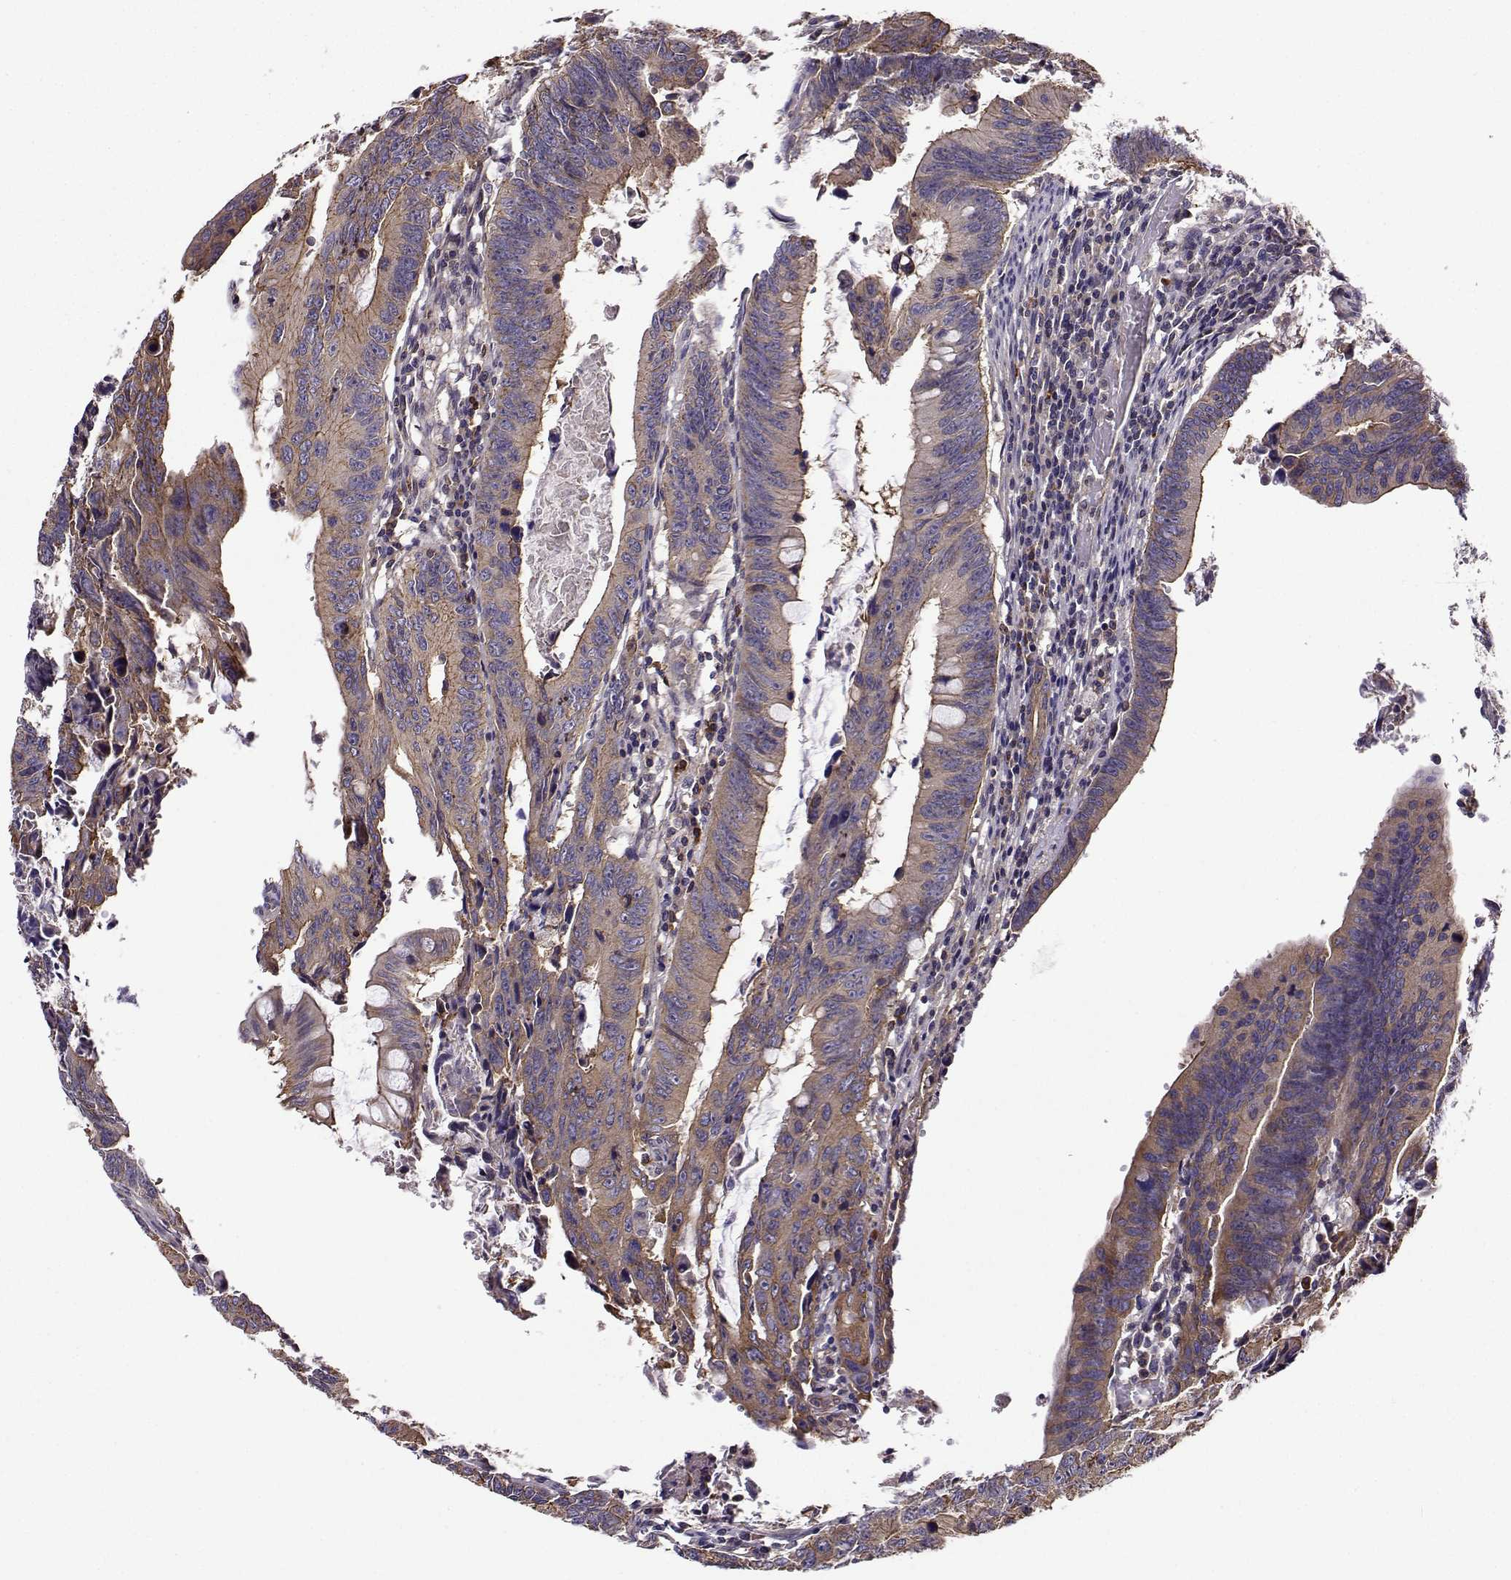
{"staining": {"intensity": "weak", "quantity": ">75%", "location": "cytoplasmic/membranous"}, "tissue": "colorectal cancer", "cell_type": "Tumor cells", "image_type": "cancer", "snomed": [{"axis": "morphology", "description": "Adenocarcinoma, NOS"}, {"axis": "topography", "description": "Colon"}], "caption": "Colorectal cancer (adenocarcinoma) was stained to show a protein in brown. There is low levels of weak cytoplasmic/membranous positivity in about >75% of tumor cells.", "gene": "ITGB8", "patient": {"sex": "female", "age": 87}}